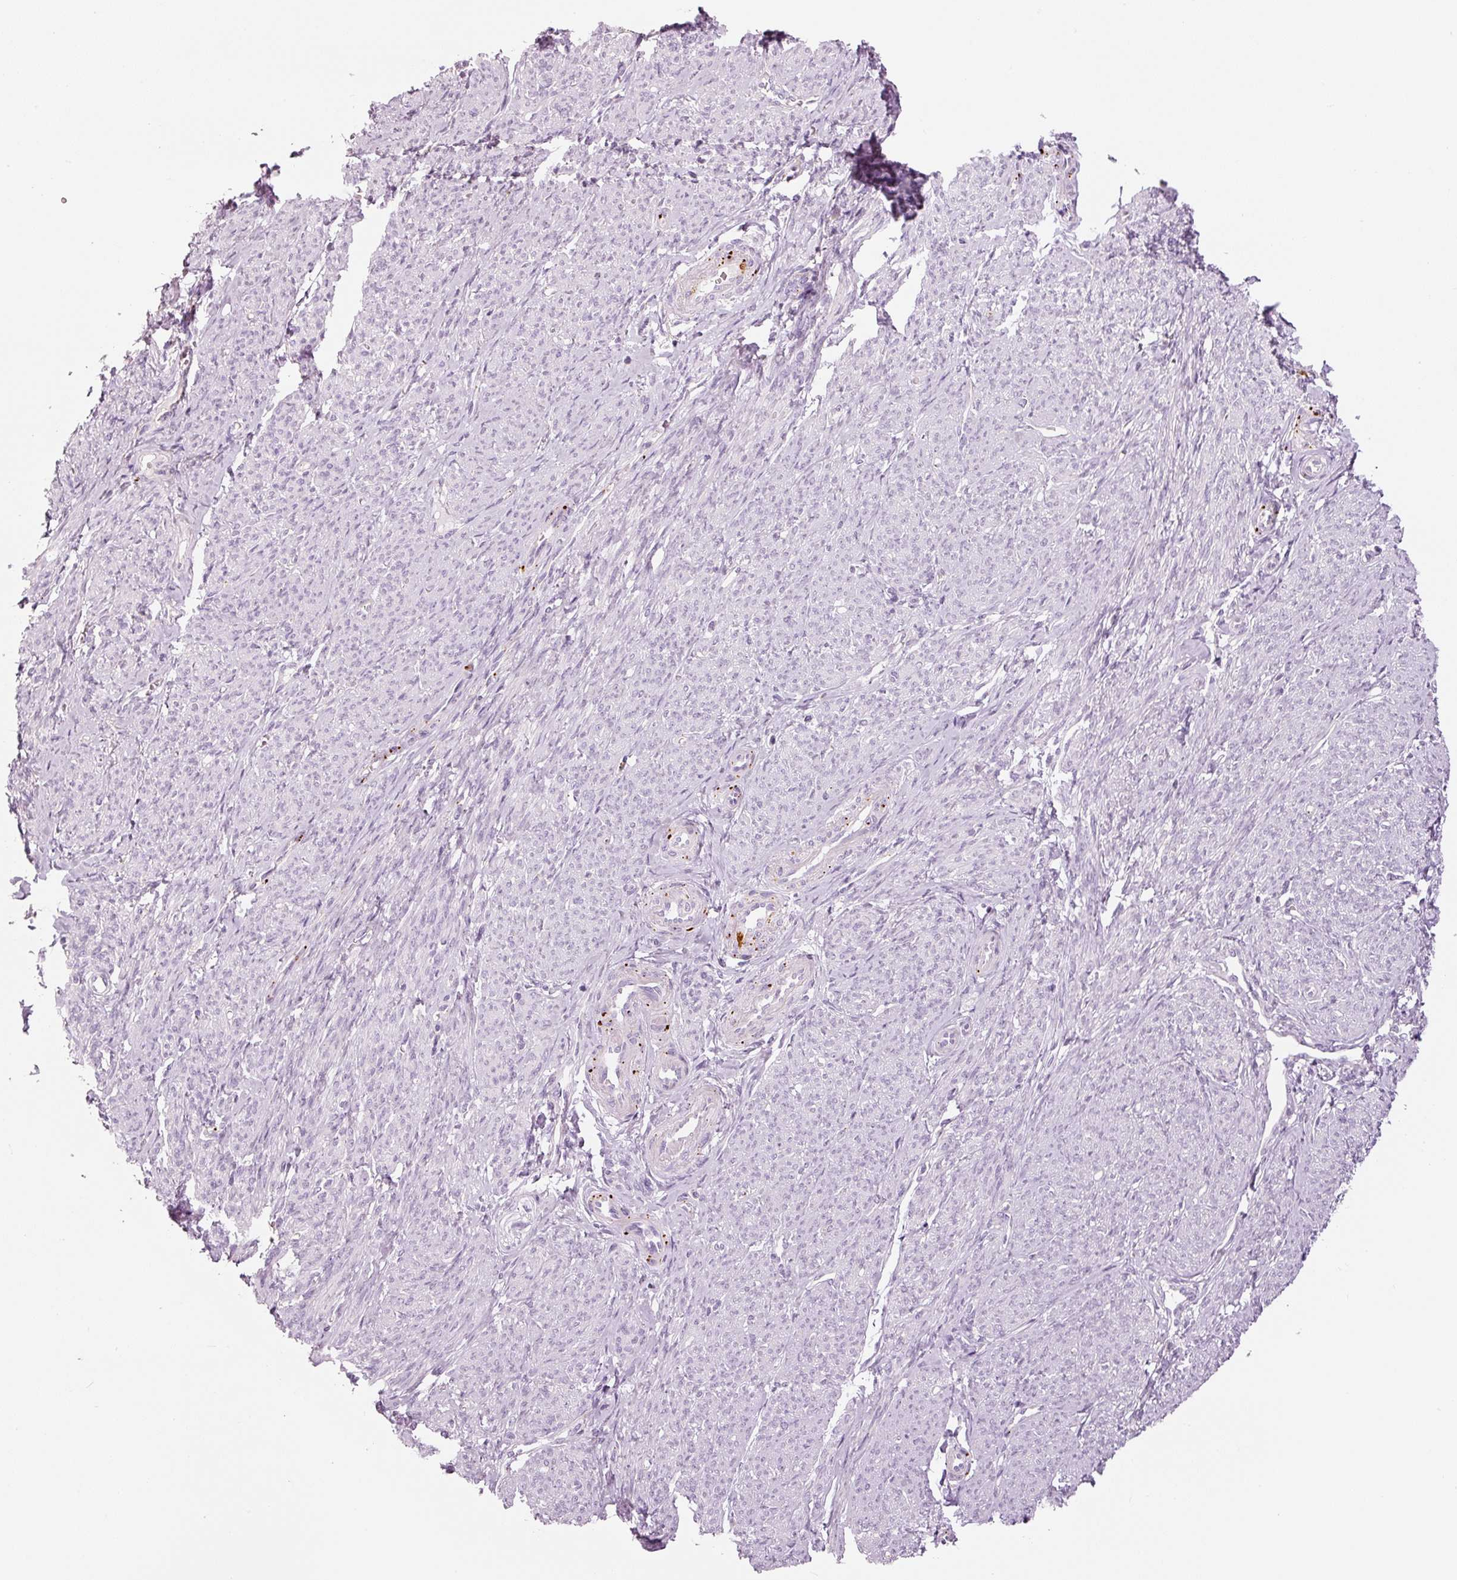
{"staining": {"intensity": "negative", "quantity": "none", "location": "none"}, "tissue": "smooth muscle", "cell_type": "Smooth muscle cells", "image_type": "normal", "snomed": [{"axis": "morphology", "description": "Normal tissue, NOS"}, {"axis": "topography", "description": "Smooth muscle"}], "caption": "Immunohistochemistry image of unremarkable smooth muscle stained for a protein (brown), which exhibits no expression in smooth muscle cells. (Stains: DAB (3,3'-diaminobenzidine) IHC with hematoxylin counter stain, Microscopy: brightfield microscopy at high magnification).", "gene": "LECT2", "patient": {"sex": "female", "age": 65}}